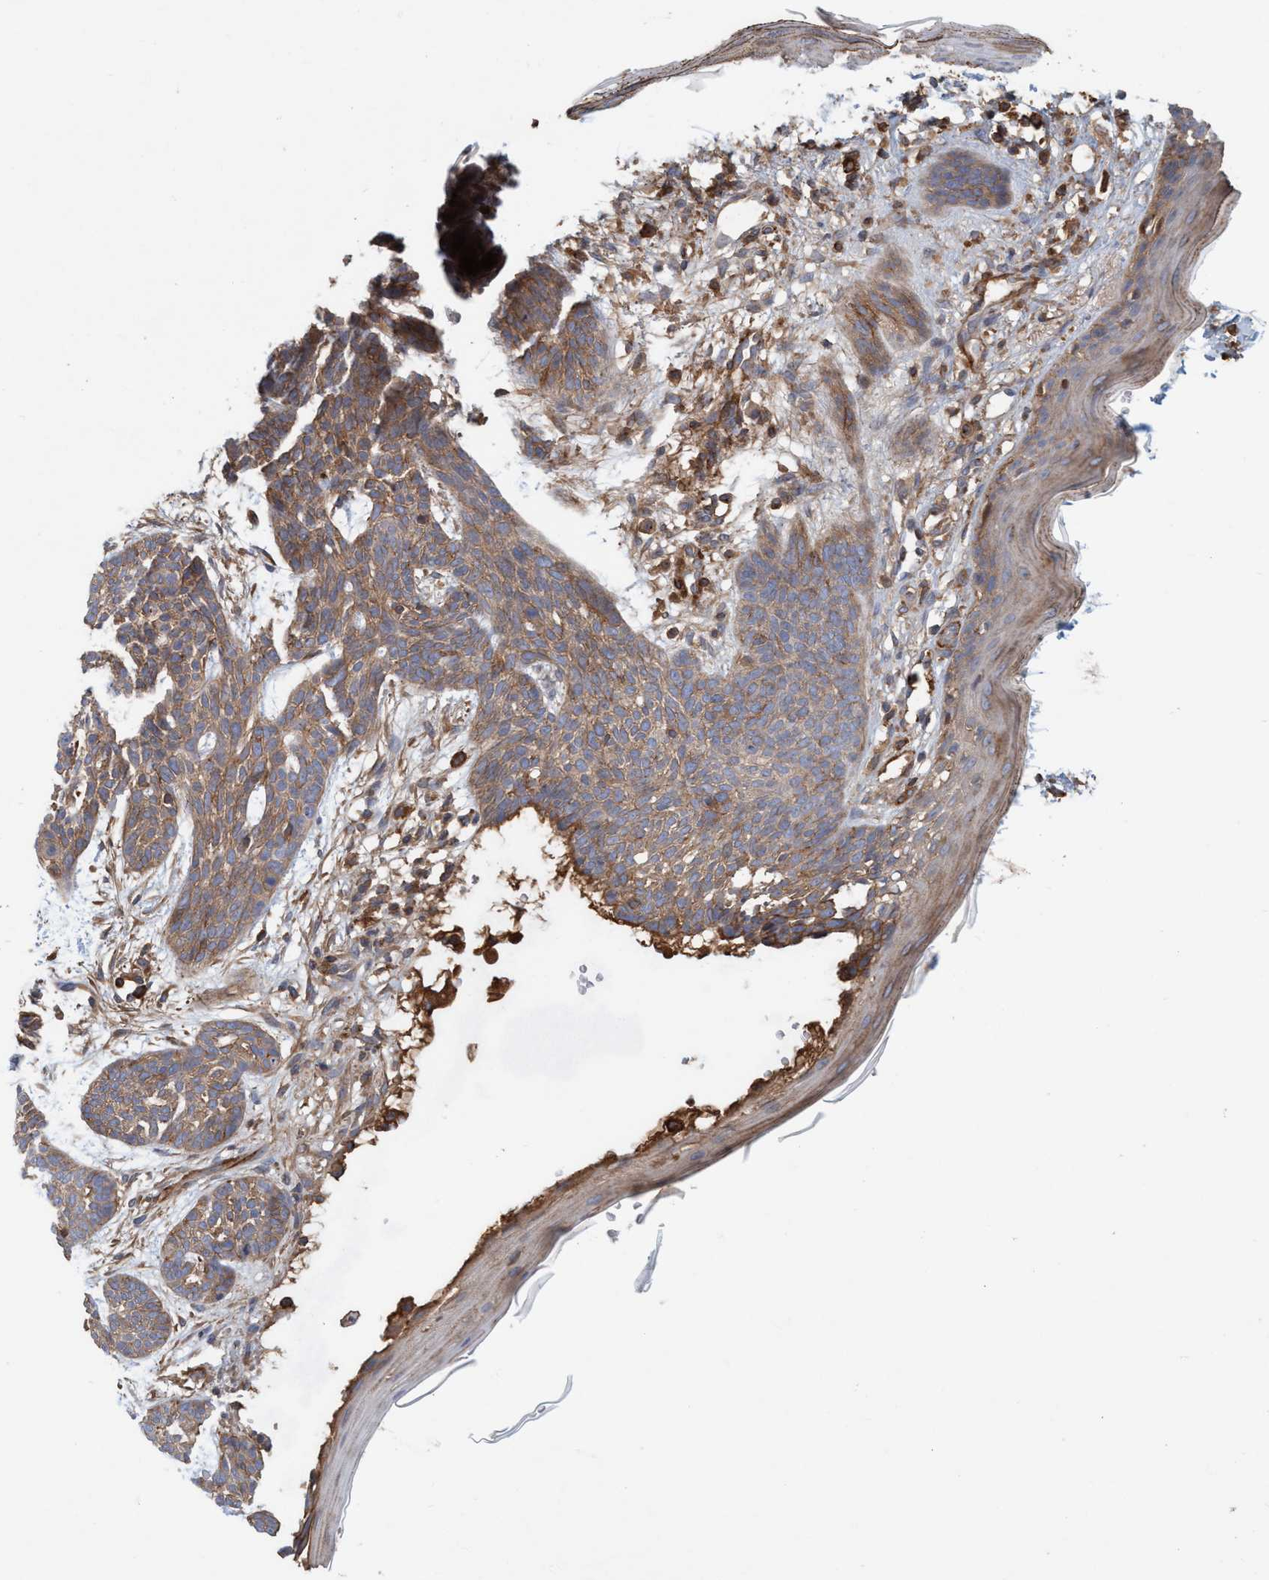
{"staining": {"intensity": "moderate", "quantity": ">75%", "location": "cytoplasmic/membranous"}, "tissue": "skin cancer", "cell_type": "Tumor cells", "image_type": "cancer", "snomed": [{"axis": "morphology", "description": "Basal cell carcinoma"}, {"axis": "topography", "description": "Skin"}], "caption": "Tumor cells reveal medium levels of moderate cytoplasmic/membranous expression in about >75% of cells in basal cell carcinoma (skin).", "gene": "SPECC1", "patient": {"sex": "female", "age": 59}}